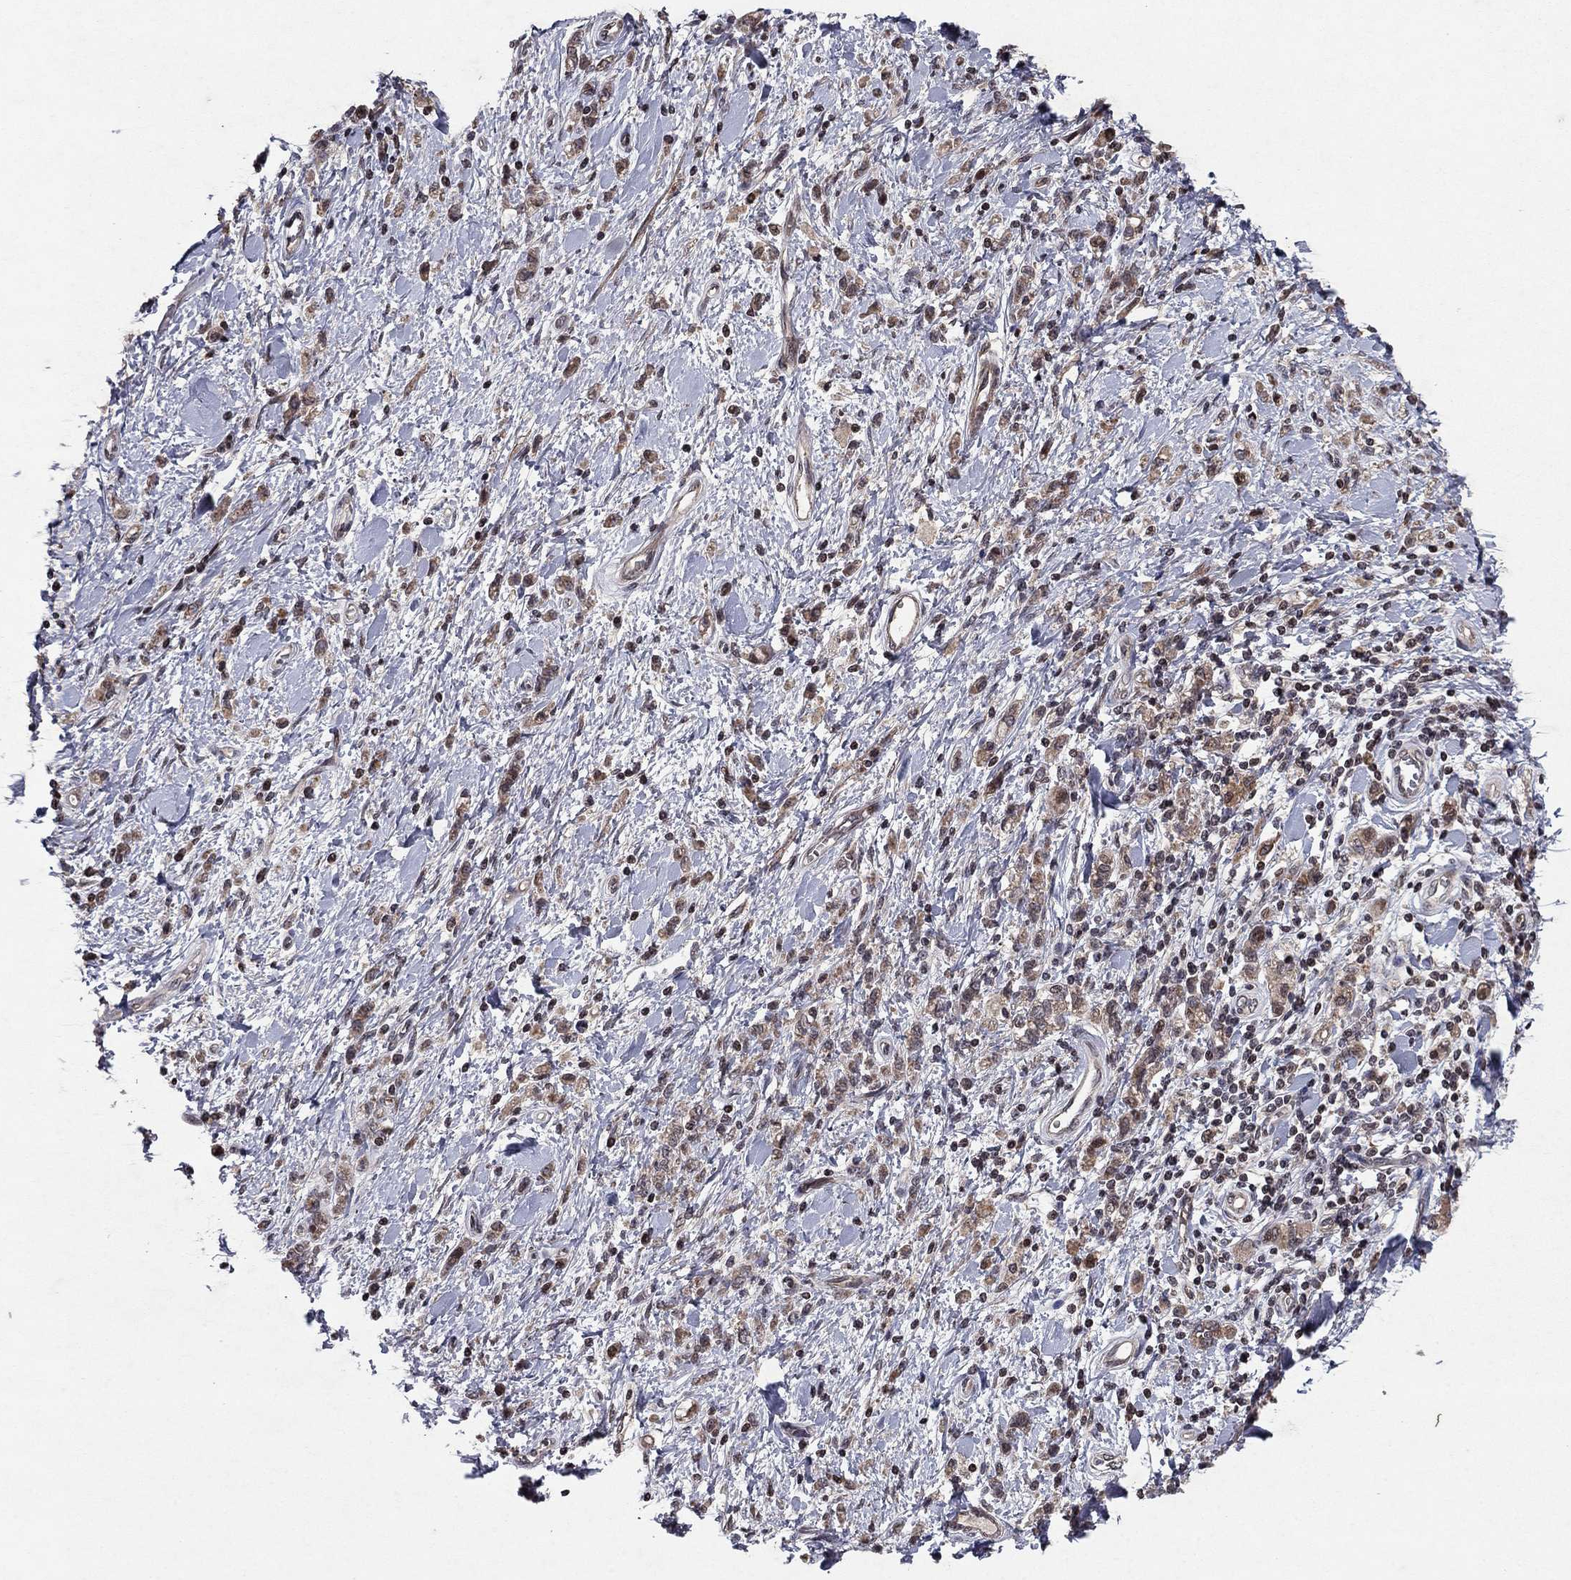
{"staining": {"intensity": "weak", "quantity": ">75%", "location": "cytoplasmic/membranous"}, "tissue": "stomach cancer", "cell_type": "Tumor cells", "image_type": "cancer", "snomed": [{"axis": "morphology", "description": "Adenocarcinoma, NOS"}, {"axis": "topography", "description": "Stomach"}], "caption": "A high-resolution micrograph shows immunohistochemistry (IHC) staining of stomach cancer (adenocarcinoma), which reveals weak cytoplasmic/membranous expression in approximately >75% of tumor cells. The protein of interest is stained brown, and the nuclei are stained in blue (DAB (3,3'-diaminobenzidine) IHC with brightfield microscopy, high magnification).", "gene": "SORBS1", "patient": {"sex": "male", "age": 77}}